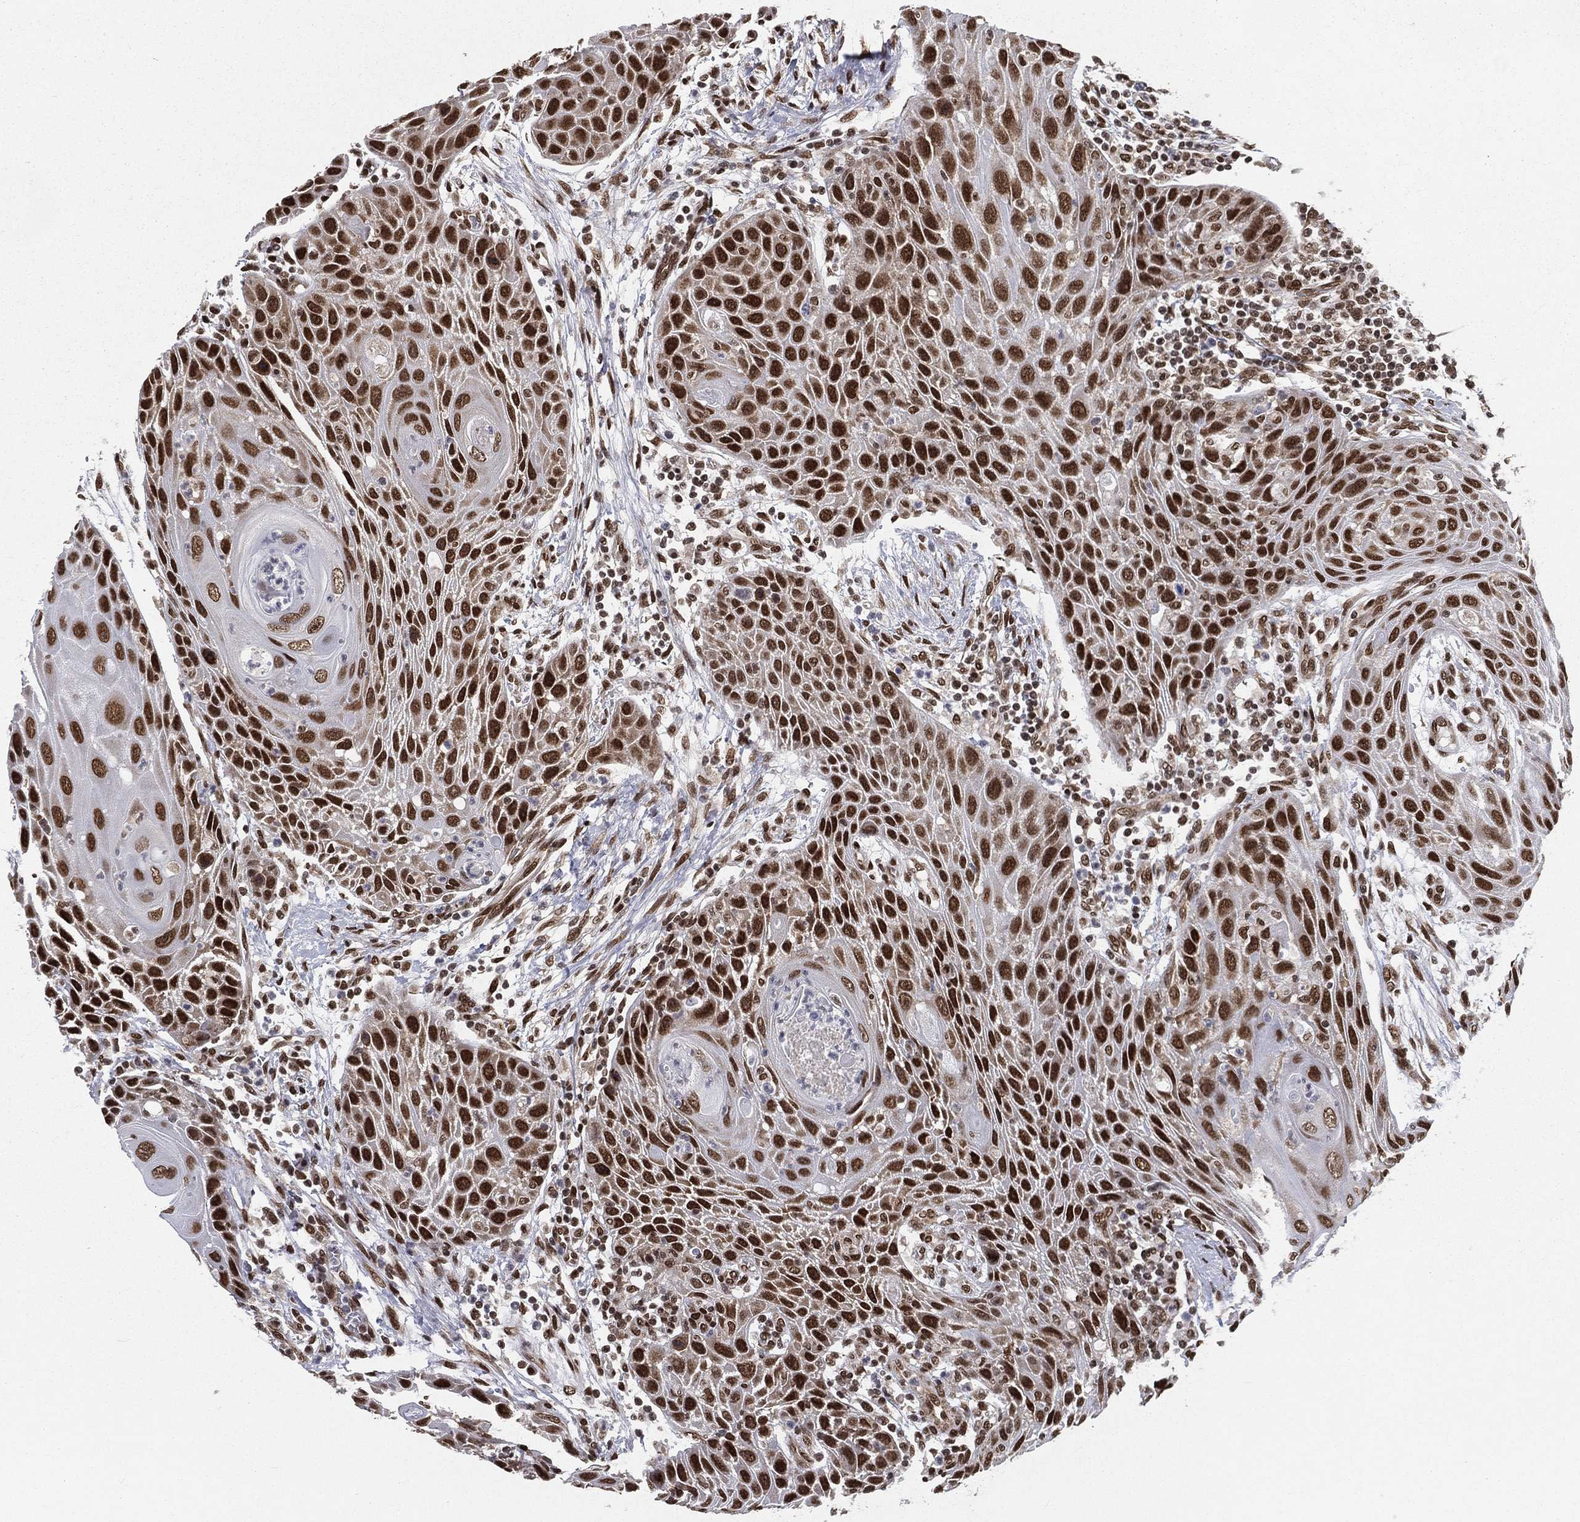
{"staining": {"intensity": "strong", "quantity": ">75%", "location": "nuclear"}, "tissue": "head and neck cancer", "cell_type": "Tumor cells", "image_type": "cancer", "snomed": [{"axis": "morphology", "description": "Squamous cell carcinoma, NOS"}, {"axis": "topography", "description": "Head-Neck"}], "caption": "Tumor cells reveal strong nuclear expression in approximately >75% of cells in squamous cell carcinoma (head and neck).", "gene": "FUBP3", "patient": {"sex": "male", "age": 69}}